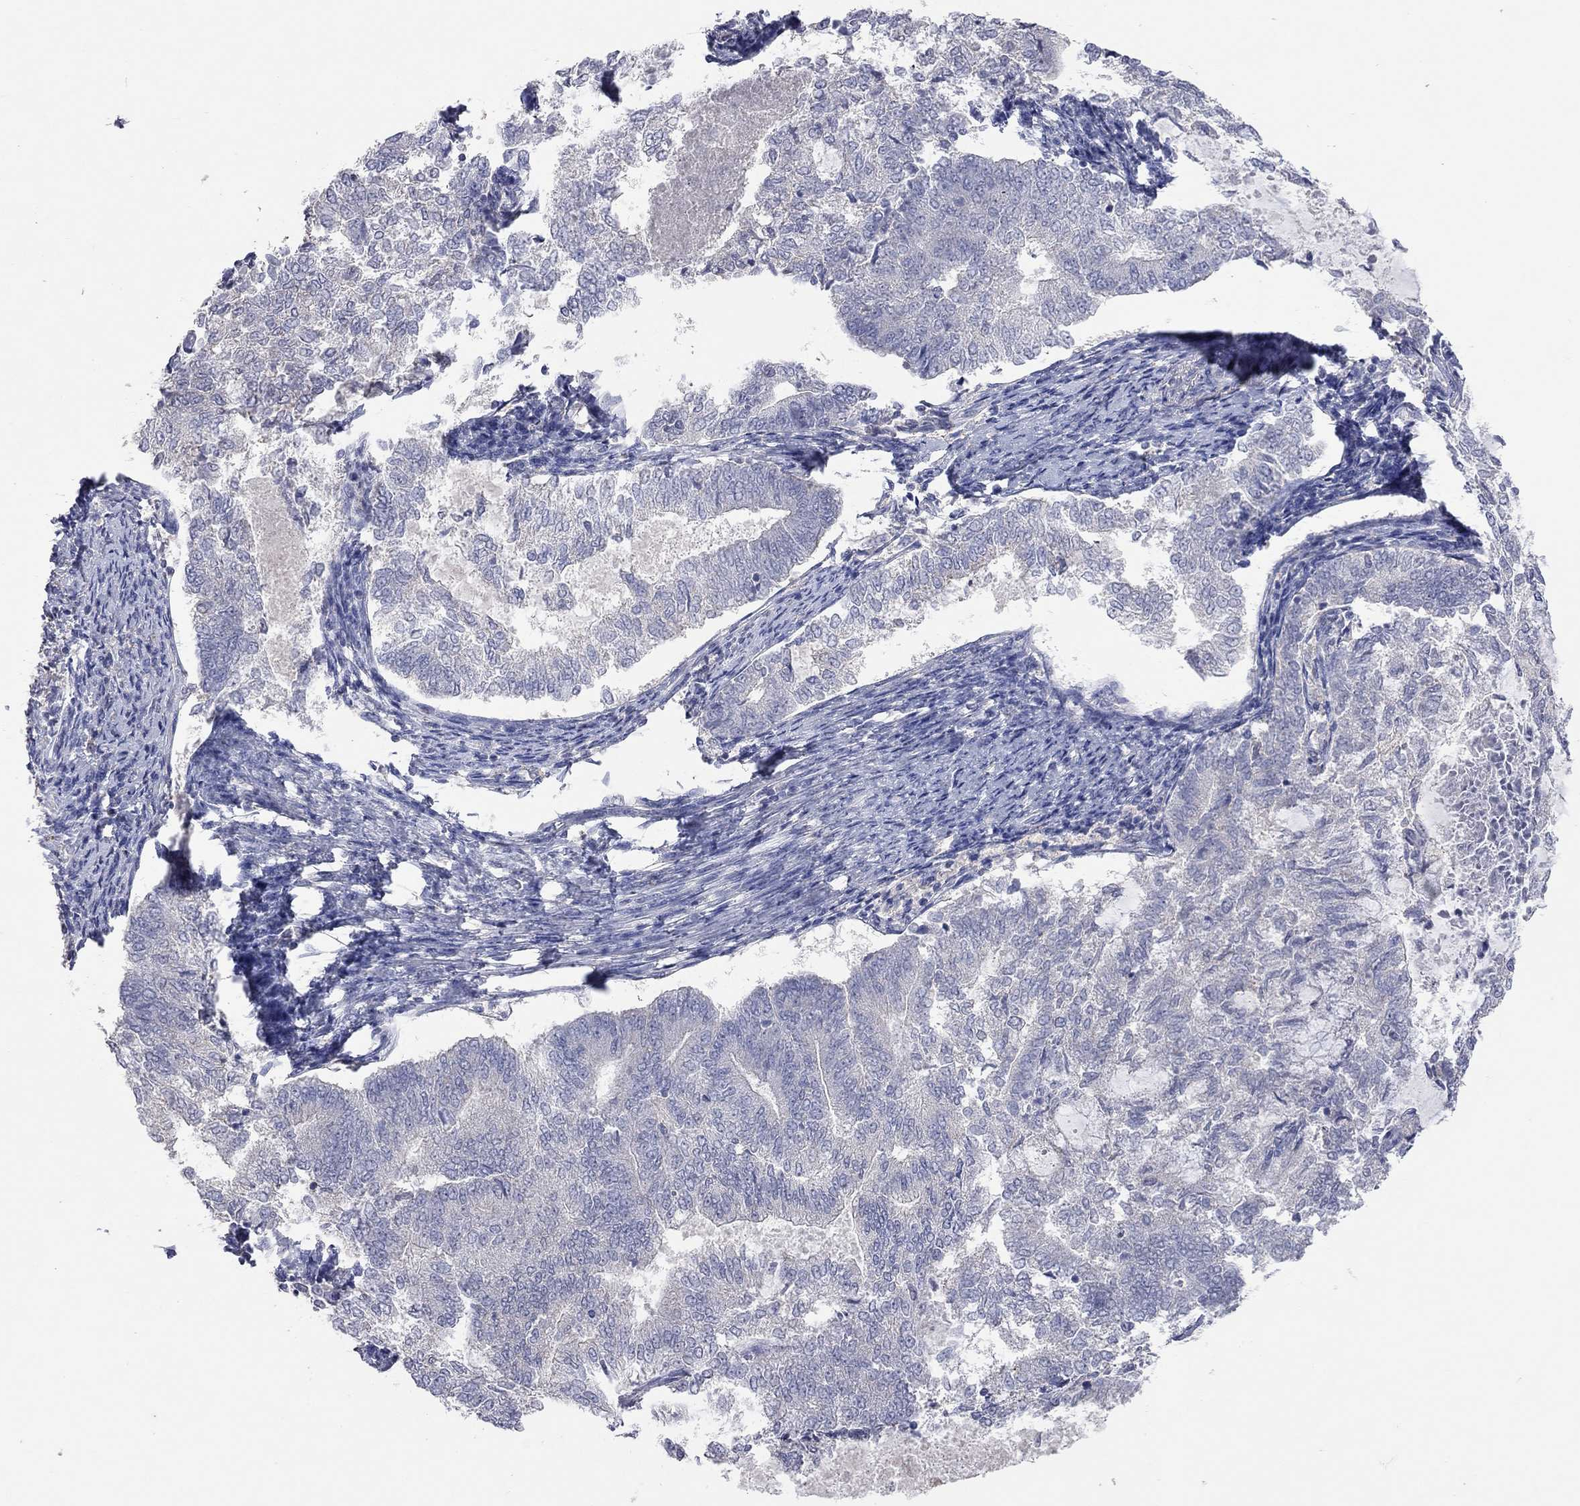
{"staining": {"intensity": "negative", "quantity": "none", "location": "none"}, "tissue": "endometrial cancer", "cell_type": "Tumor cells", "image_type": "cancer", "snomed": [{"axis": "morphology", "description": "Adenocarcinoma, NOS"}, {"axis": "topography", "description": "Endometrium"}], "caption": "DAB (3,3'-diaminobenzidine) immunohistochemical staining of human endometrial cancer exhibits no significant positivity in tumor cells.", "gene": "MMP13", "patient": {"sex": "female", "age": 65}}